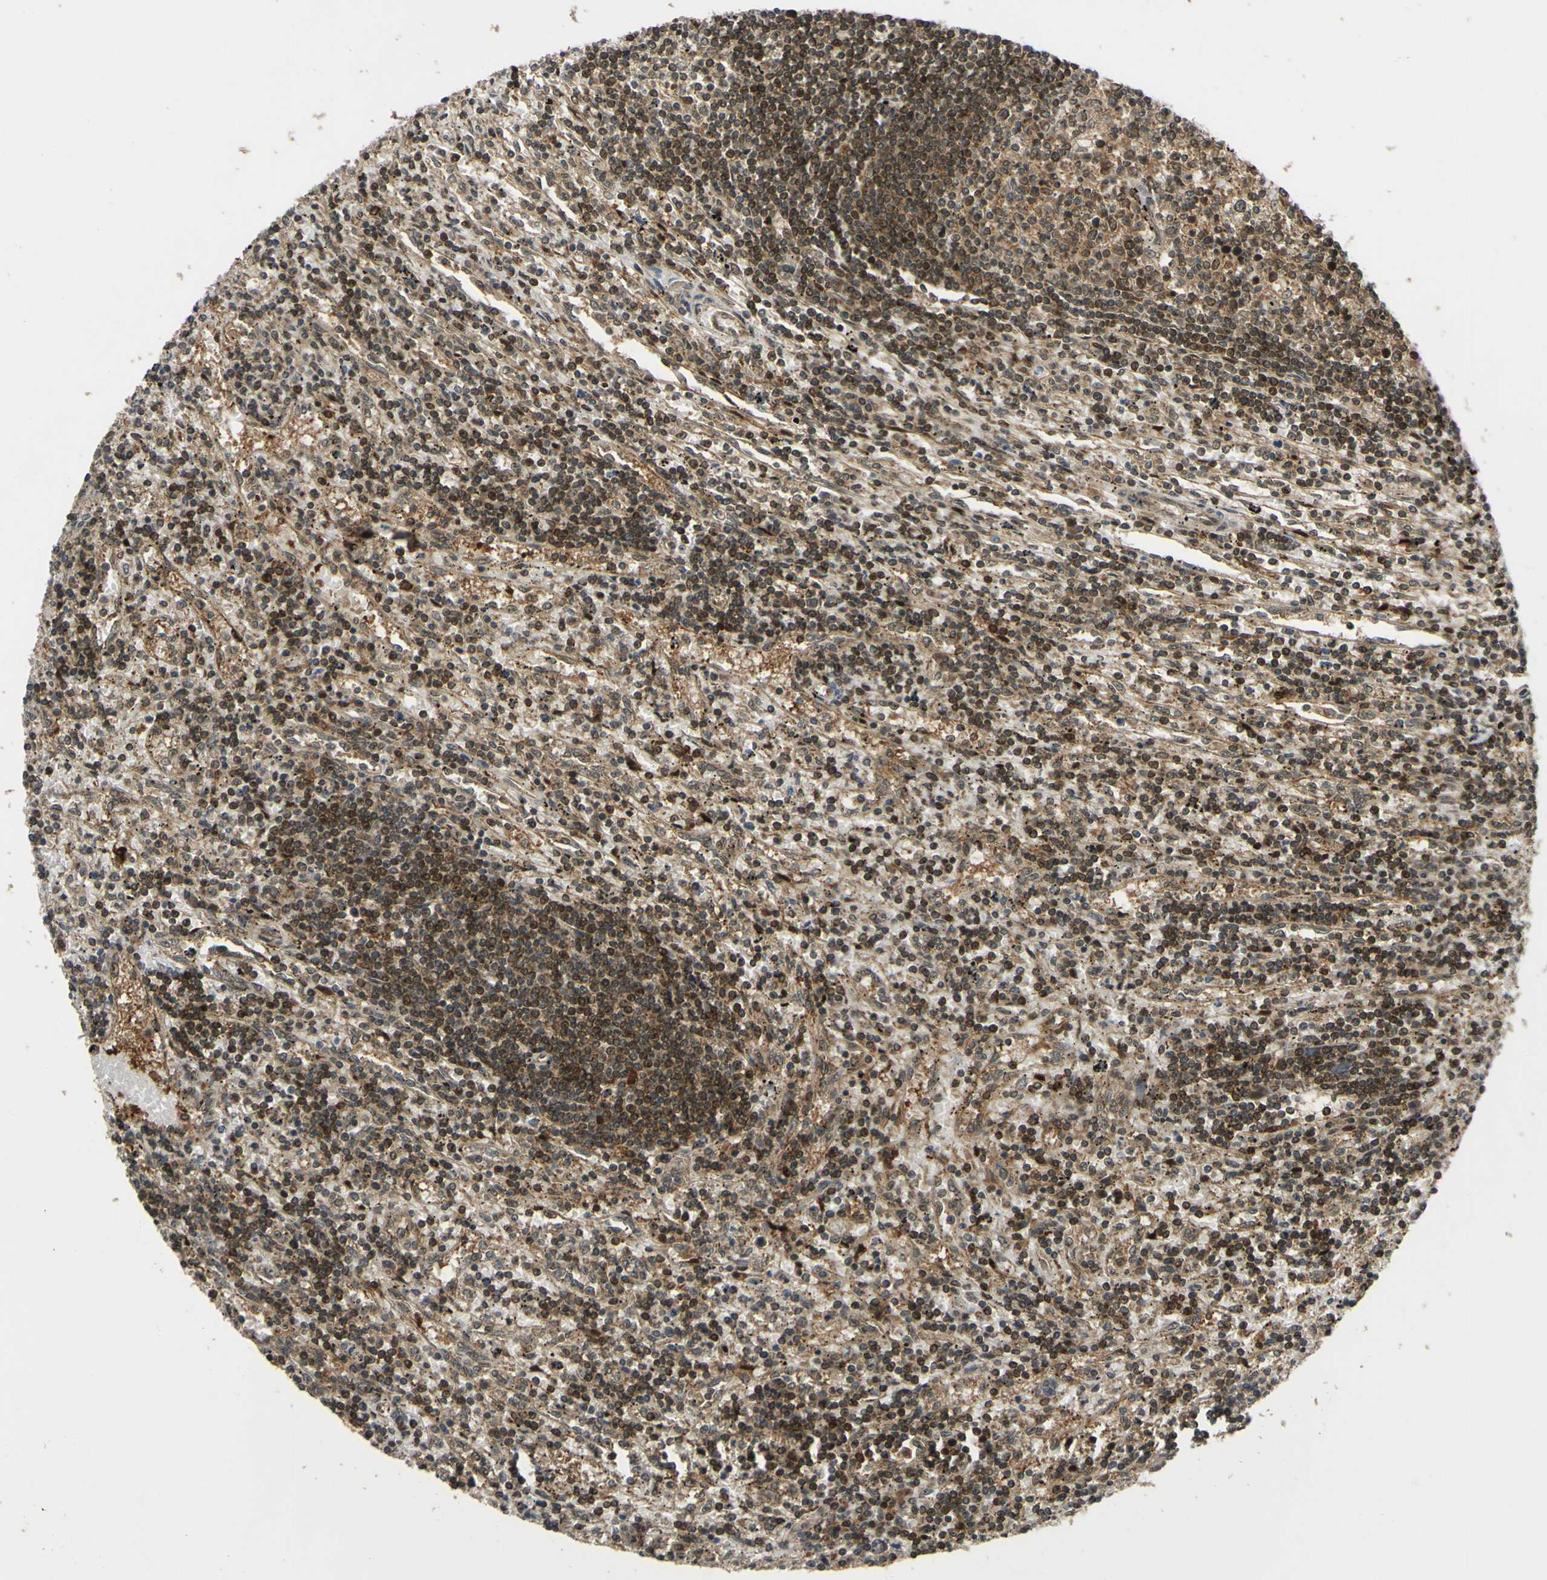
{"staining": {"intensity": "moderate", "quantity": ">75%", "location": "cytoplasmic/membranous,nuclear"}, "tissue": "lymphoma", "cell_type": "Tumor cells", "image_type": "cancer", "snomed": [{"axis": "morphology", "description": "Malignant lymphoma, non-Hodgkin's type, Low grade"}, {"axis": "topography", "description": "Spleen"}], "caption": "A brown stain highlights moderate cytoplasmic/membranous and nuclear positivity of a protein in human low-grade malignant lymphoma, non-Hodgkin's type tumor cells. Using DAB (brown) and hematoxylin (blue) stains, captured at high magnification using brightfield microscopy.", "gene": "ABCC8", "patient": {"sex": "male", "age": 76}}